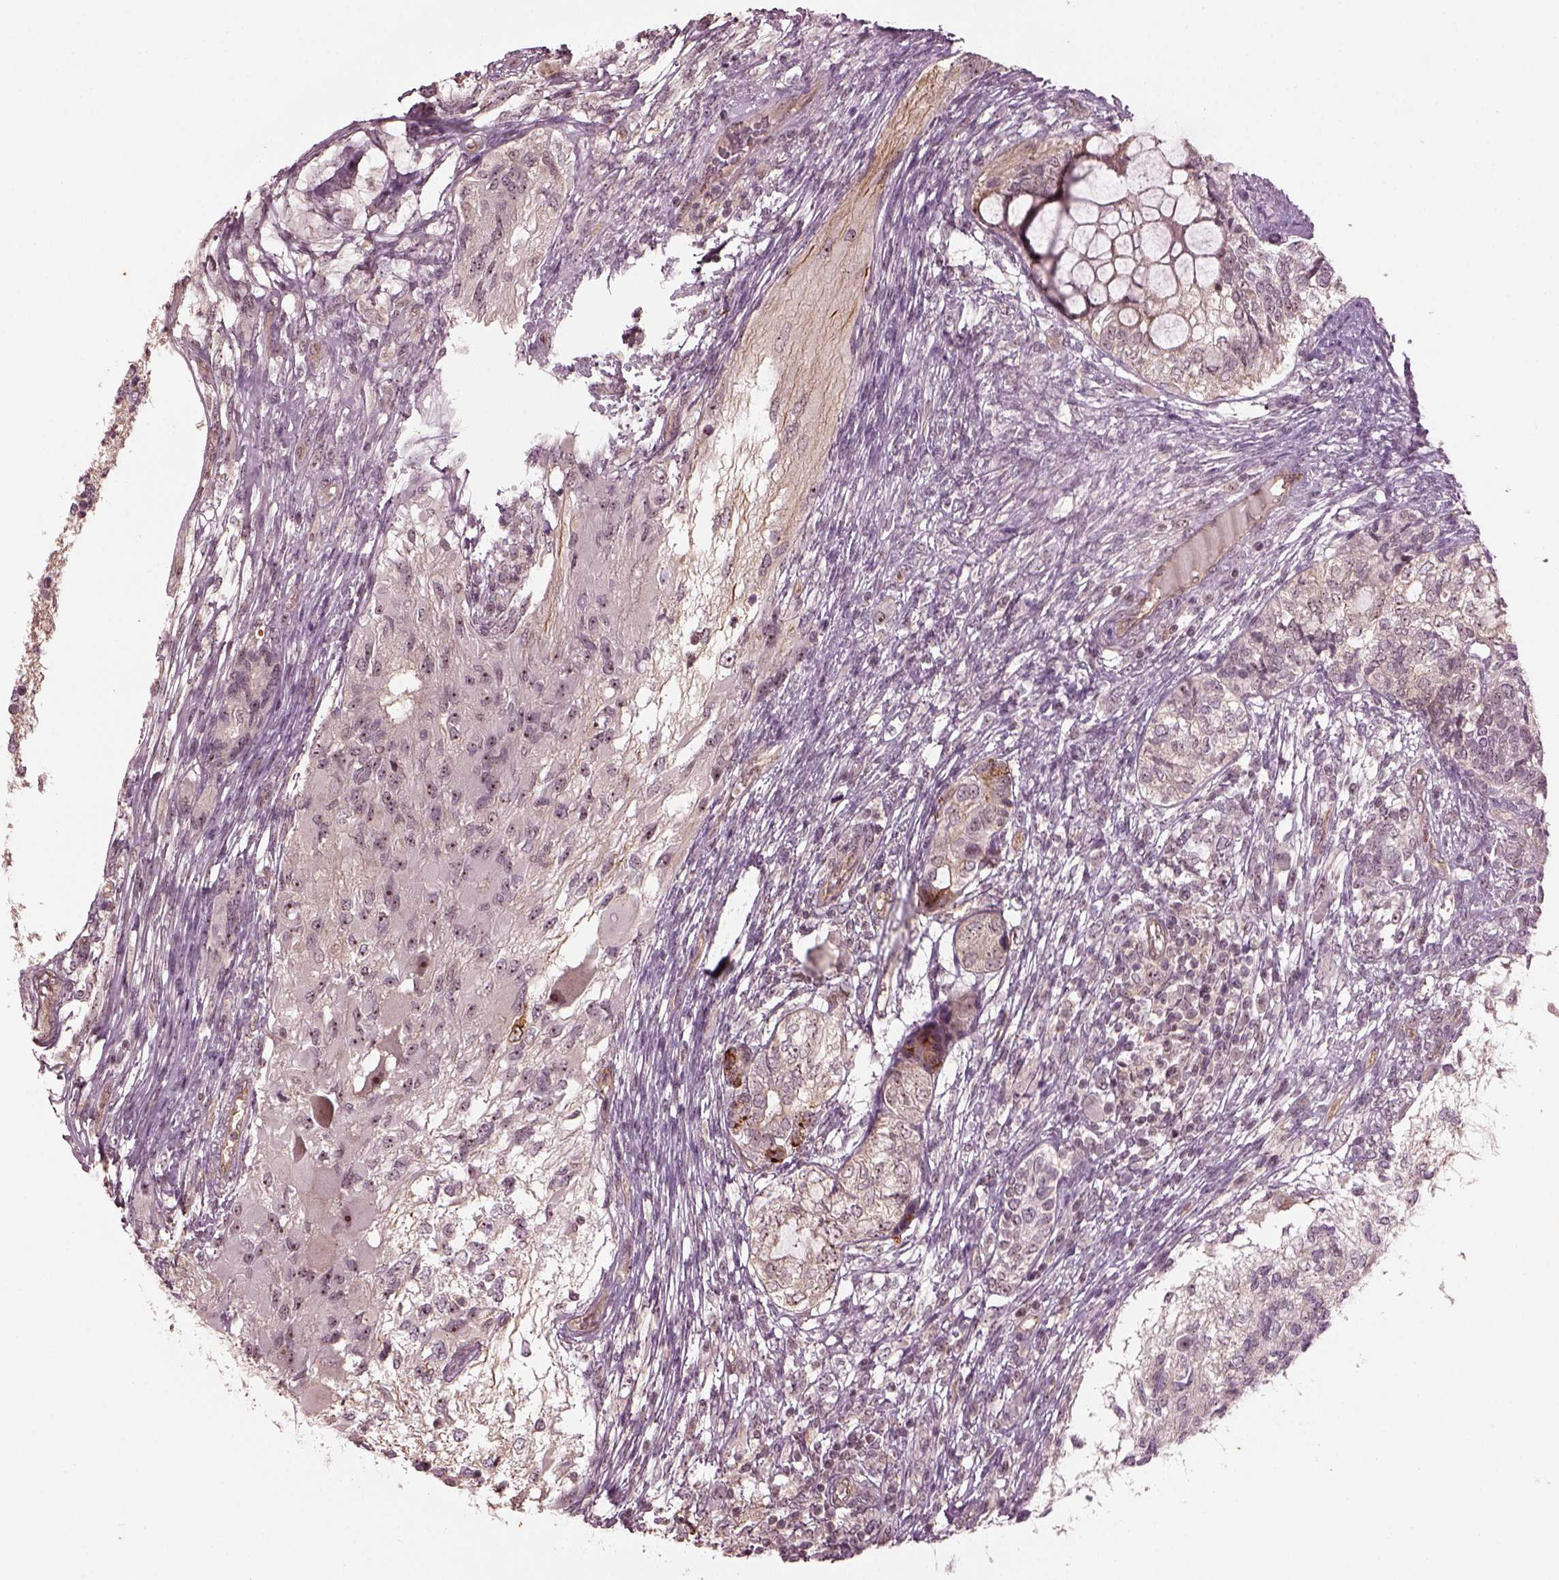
{"staining": {"intensity": "moderate", "quantity": "25%-75%", "location": "nuclear"}, "tissue": "testis cancer", "cell_type": "Tumor cells", "image_type": "cancer", "snomed": [{"axis": "morphology", "description": "Seminoma, NOS"}, {"axis": "morphology", "description": "Carcinoma, Embryonal, NOS"}, {"axis": "topography", "description": "Testis"}], "caption": "There is medium levels of moderate nuclear positivity in tumor cells of testis cancer (seminoma), as demonstrated by immunohistochemical staining (brown color).", "gene": "GNRH1", "patient": {"sex": "male", "age": 41}}